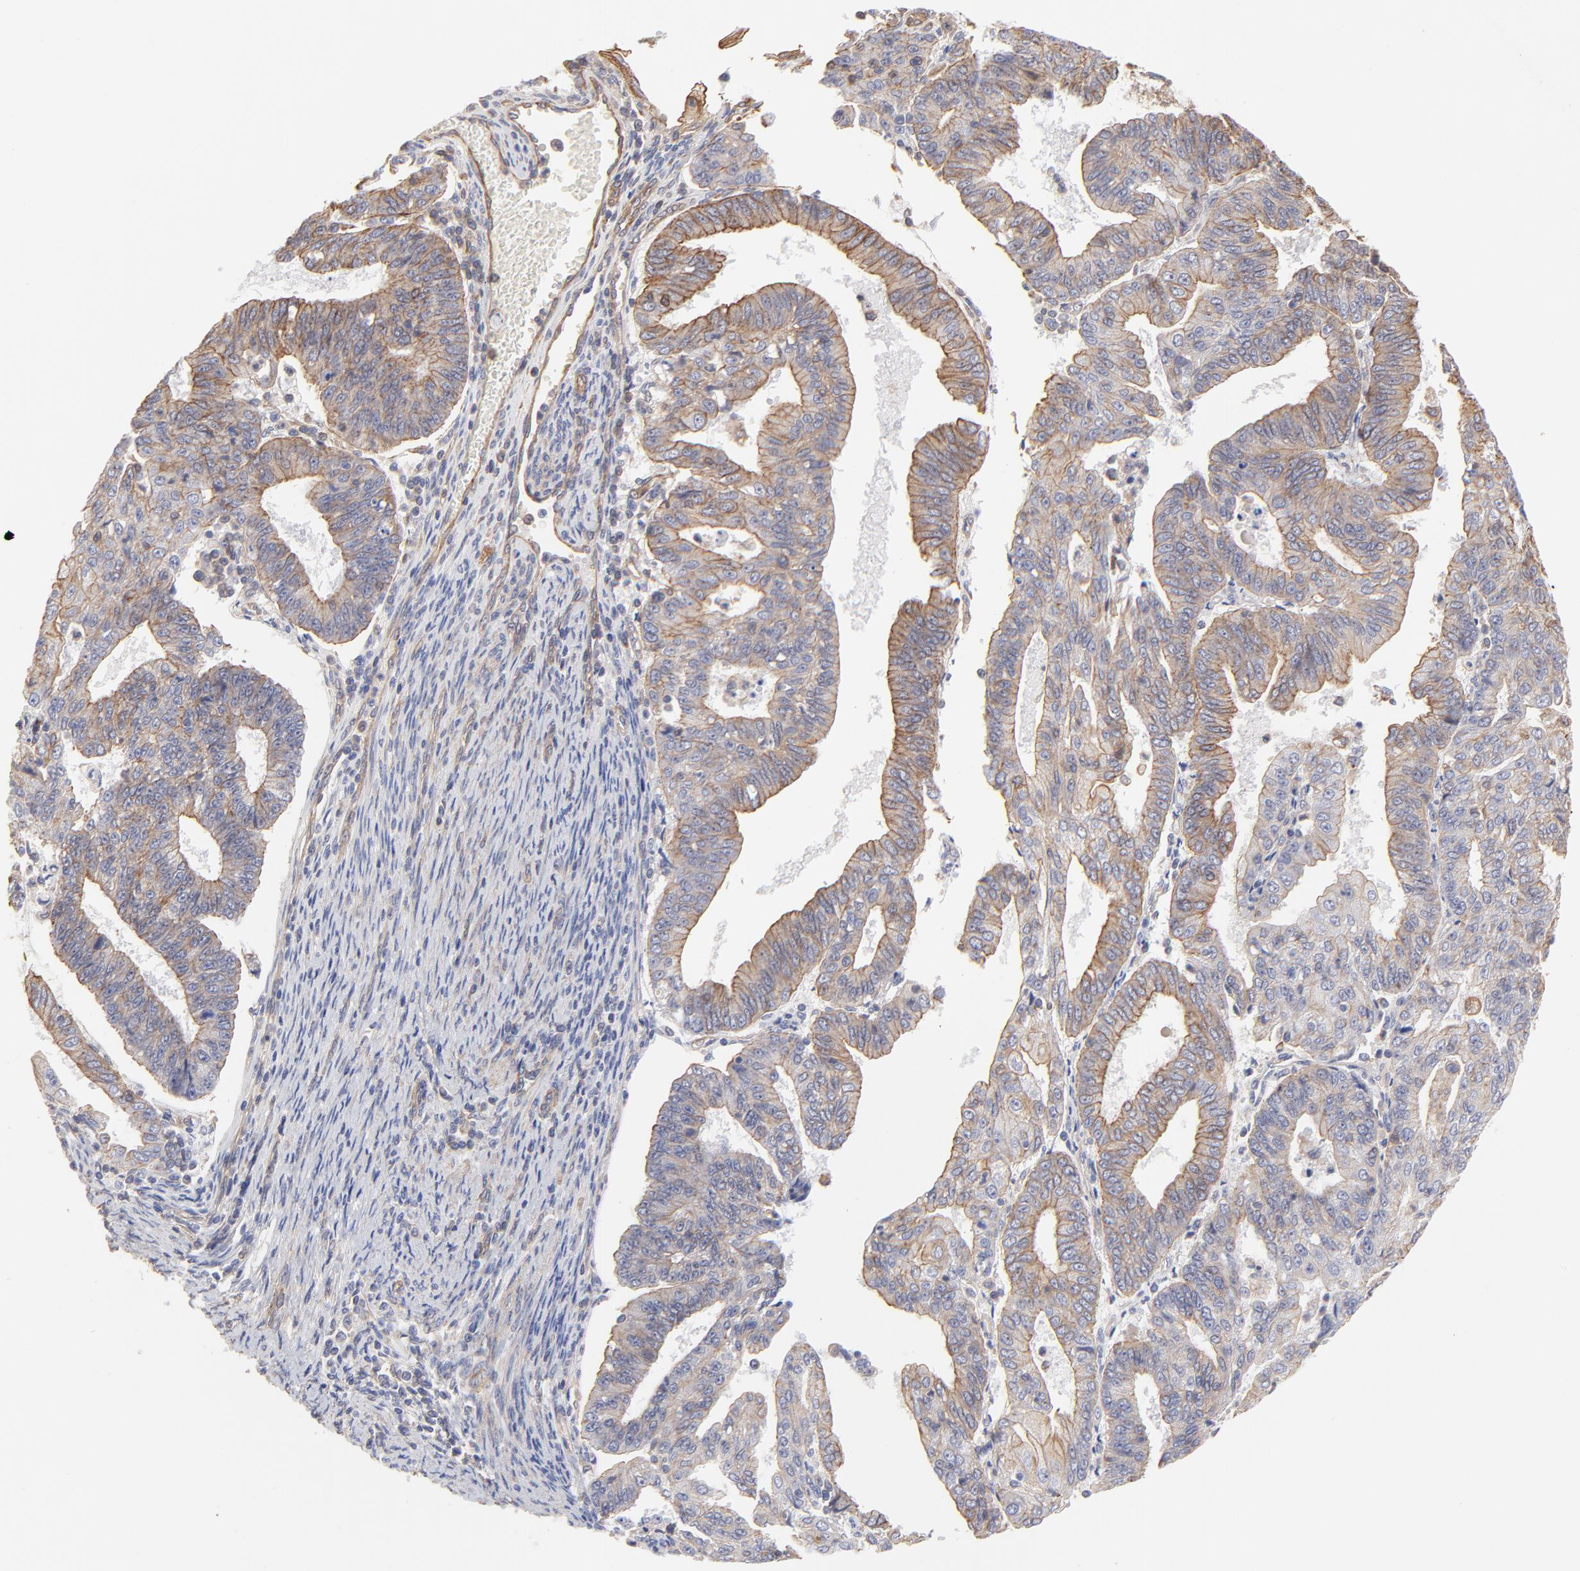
{"staining": {"intensity": "moderate", "quantity": ">75%", "location": "cytoplasmic/membranous"}, "tissue": "endometrial cancer", "cell_type": "Tumor cells", "image_type": "cancer", "snomed": [{"axis": "morphology", "description": "Adenocarcinoma, NOS"}, {"axis": "topography", "description": "Endometrium"}], "caption": "An immunohistochemistry (IHC) photomicrograph of neoplastic tissue is shown. Protein staining in brown labels moderate cytoplasmic/membranous positivity in endometrial cancer (adenocarcinoma) within tumor cells.", "gene": "LRCH2", "patient": {"sex": "female", "age": 56}}